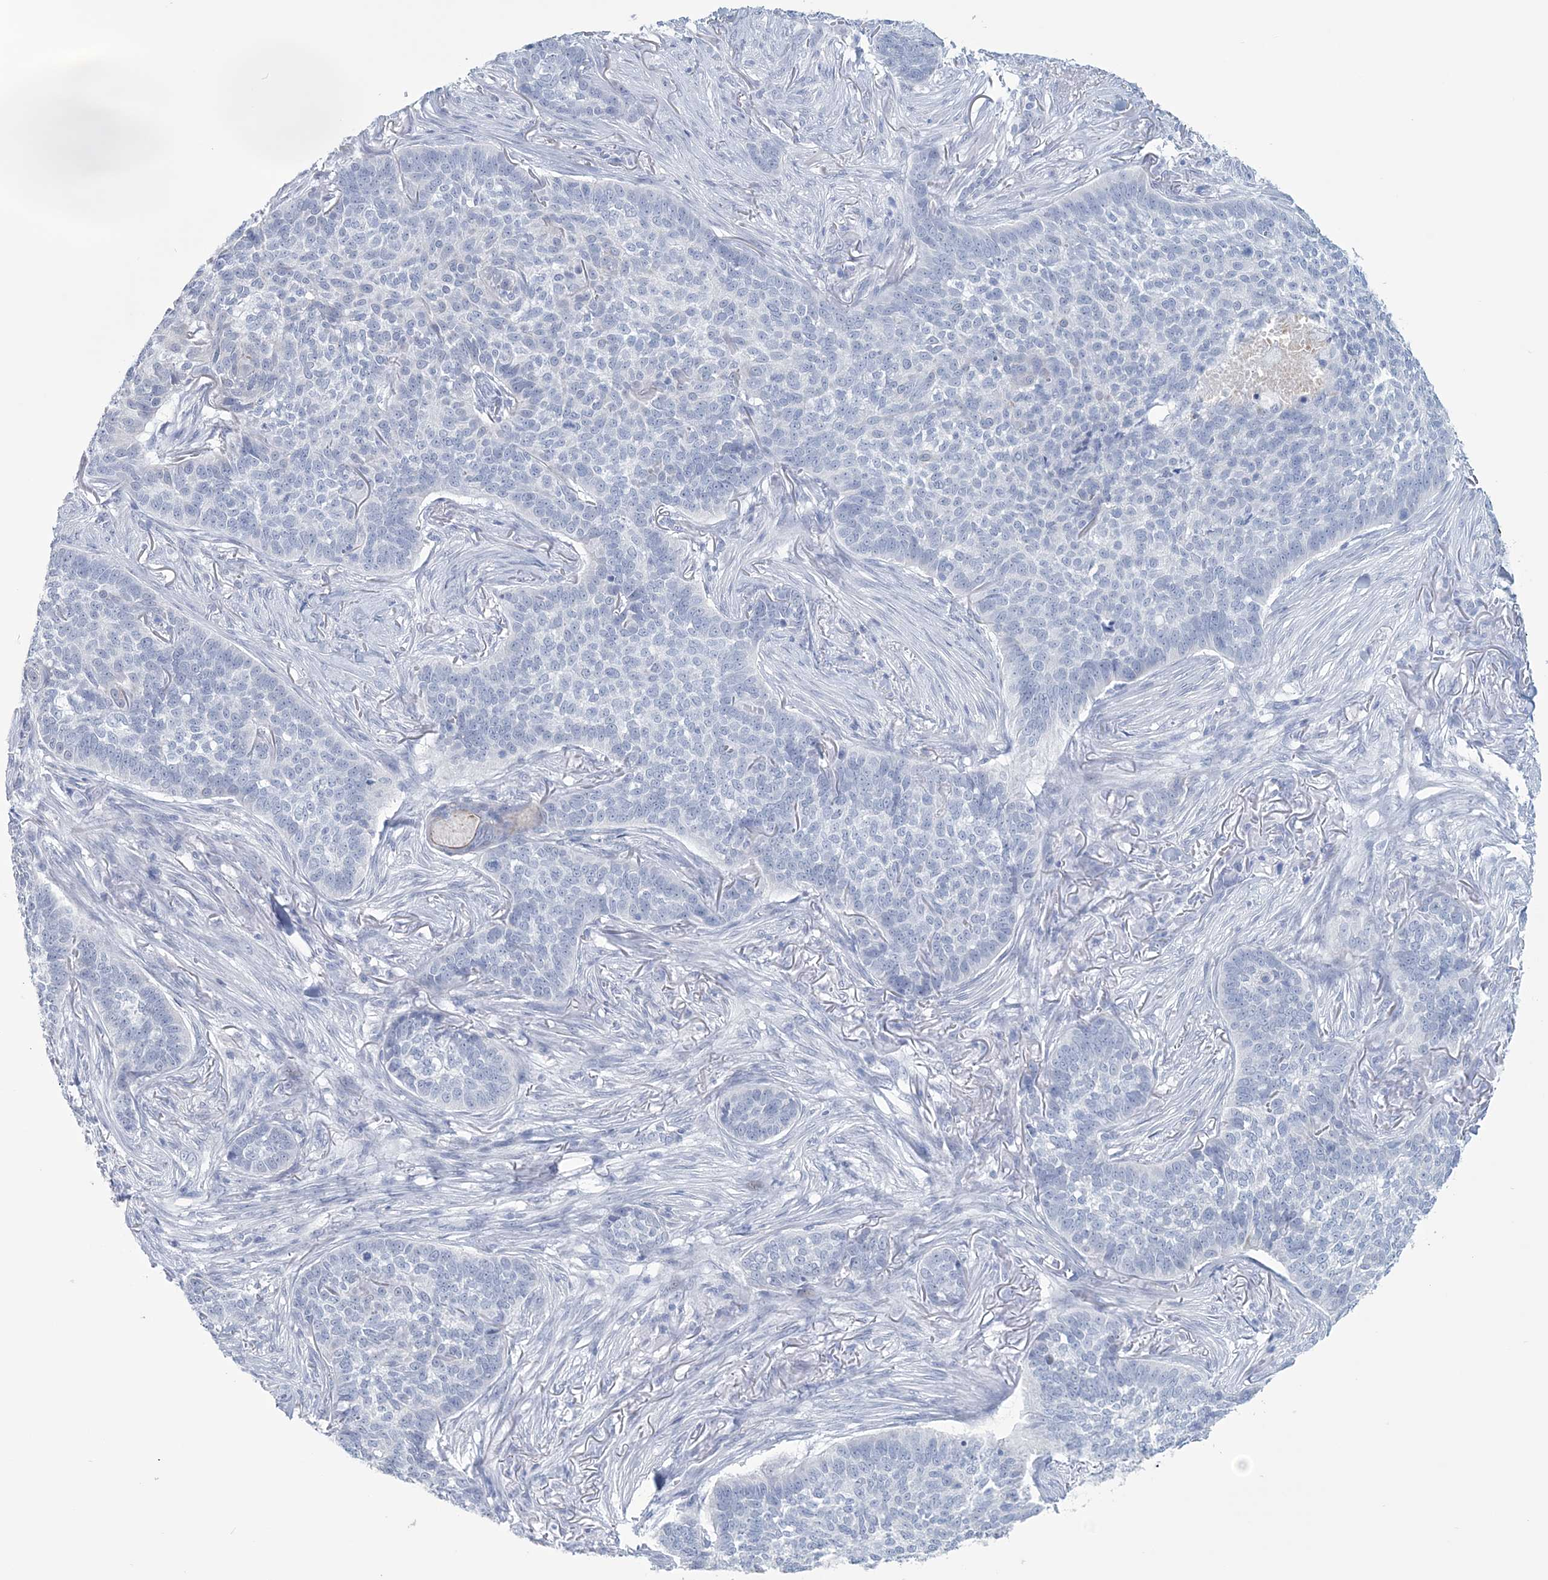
{"staining": {"intensity": "negative", "quantity": "none", "location": "none"}, "tissue": "skin cancer", "cell_type": "Tumor cells", "image_type": "cancer", "snomed": [{"axis": "morphology", "description": "Basal cell carcinoma"}, {"axis": "topography", "description": "Skin"}], "caption": "A high-resolution photomicrograph shows immunohistochemistry (IHC) staining of basal cell carcinoma (skin), which shows no significant positivity in tumor cells. (Stains: DAB (3,3'-diaminobenzidine) immunohistochemistry with hematoxylin counter stain, Microscopy: brightfield microscopy at high magnification).", "gene": "DPCD", "patient": {"sex": "male", "age": 85}}